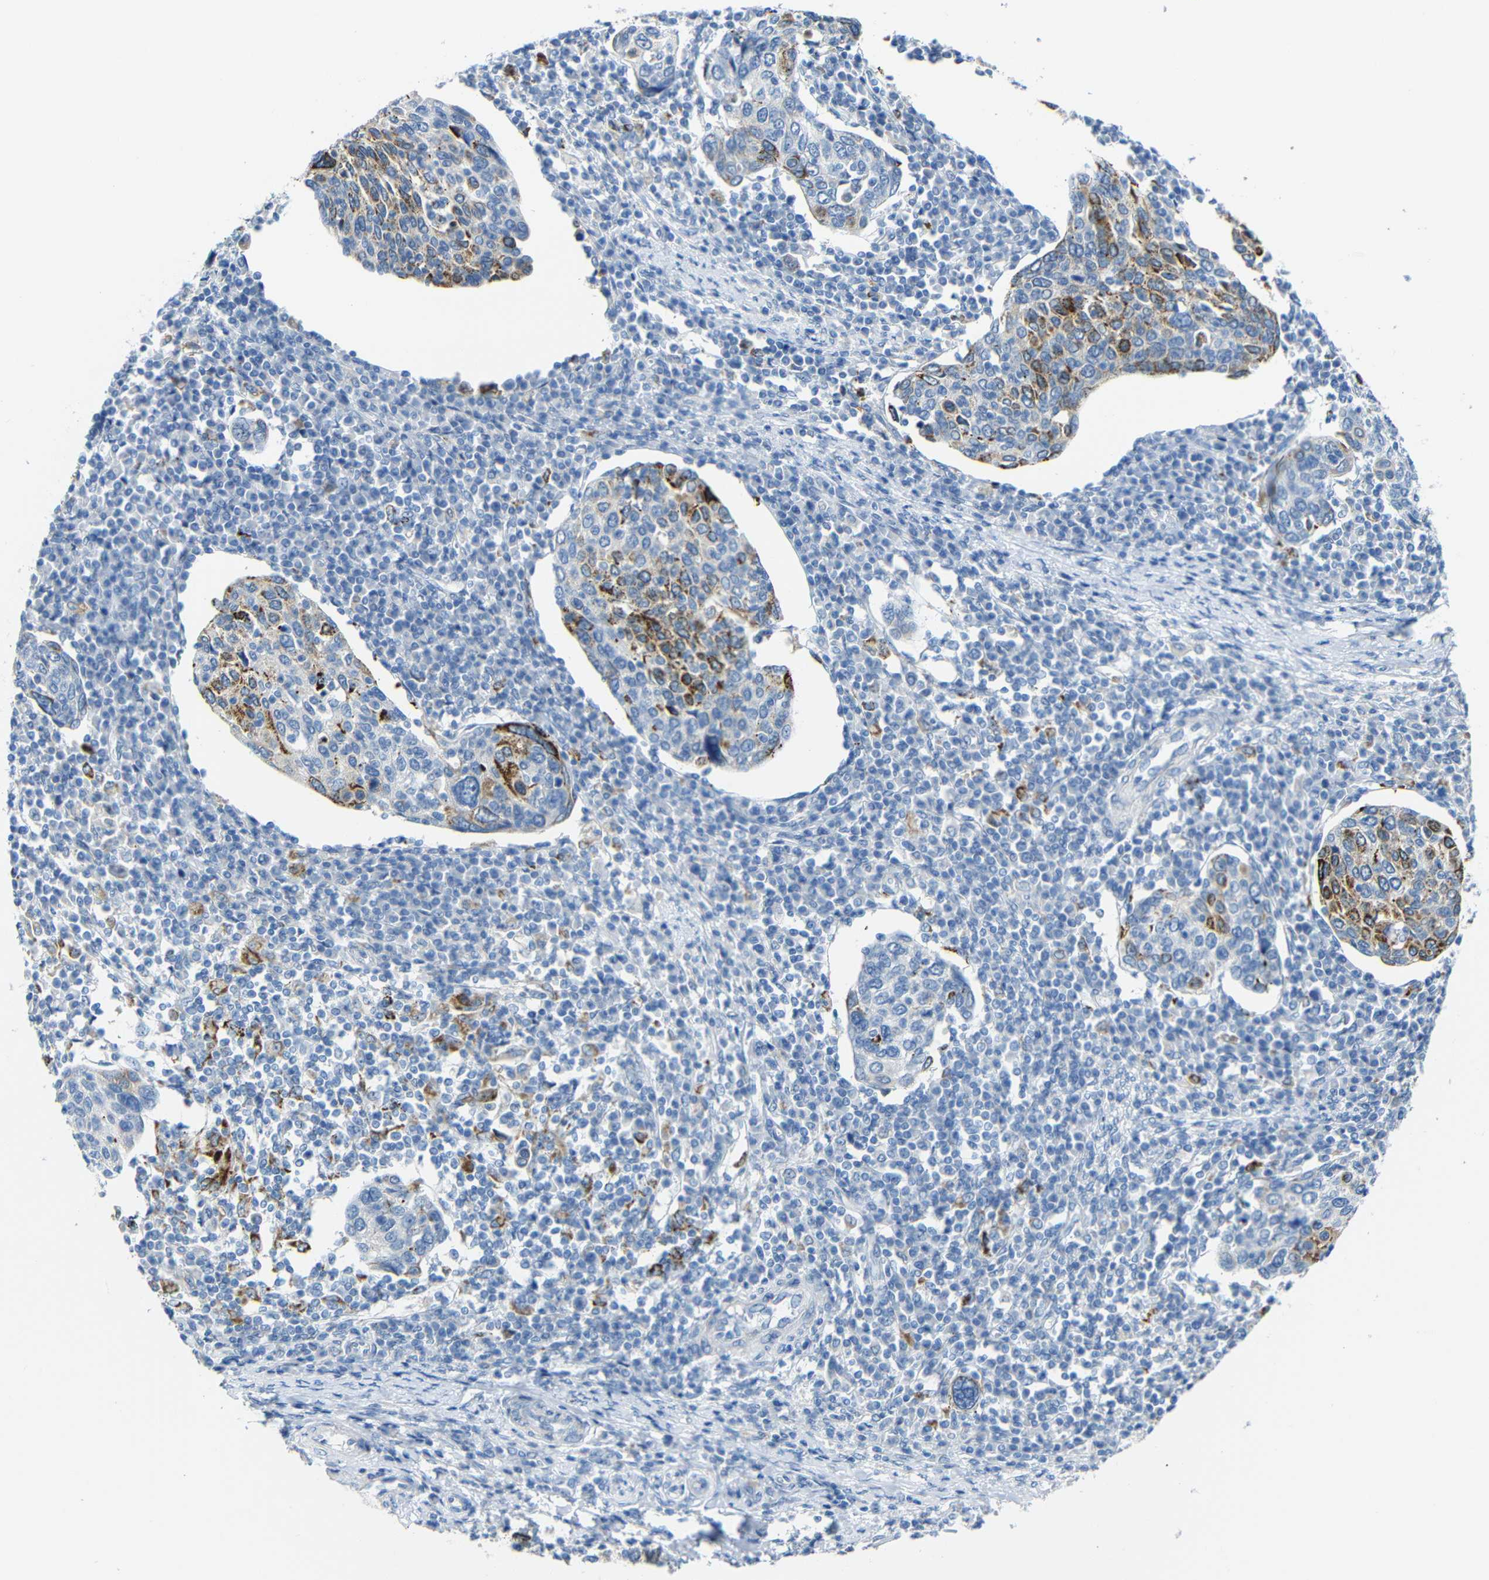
{"staining": {"intensity": "strong", "quantity": "<25%", "location": "cytoplasmic/membranous"}, "tissue": "cervical cancer", "cell_type": "Tumor cells", "image_type": "cancer", "snomed": [{"axis": "morphology", "description": "Squamous cell carcinoma, NOS"}, {"axis": "topography", "description": "Cervix"}], "caption": "The histopathology image shows immunohistochemical staining of squamous cell carcinoma (cervical). There is strong cytoplasmic/membranous expression is identified in about <25% of tumor cells.", "gene": "C15orf48", "patient": {"sex": "female", "age": 40}}